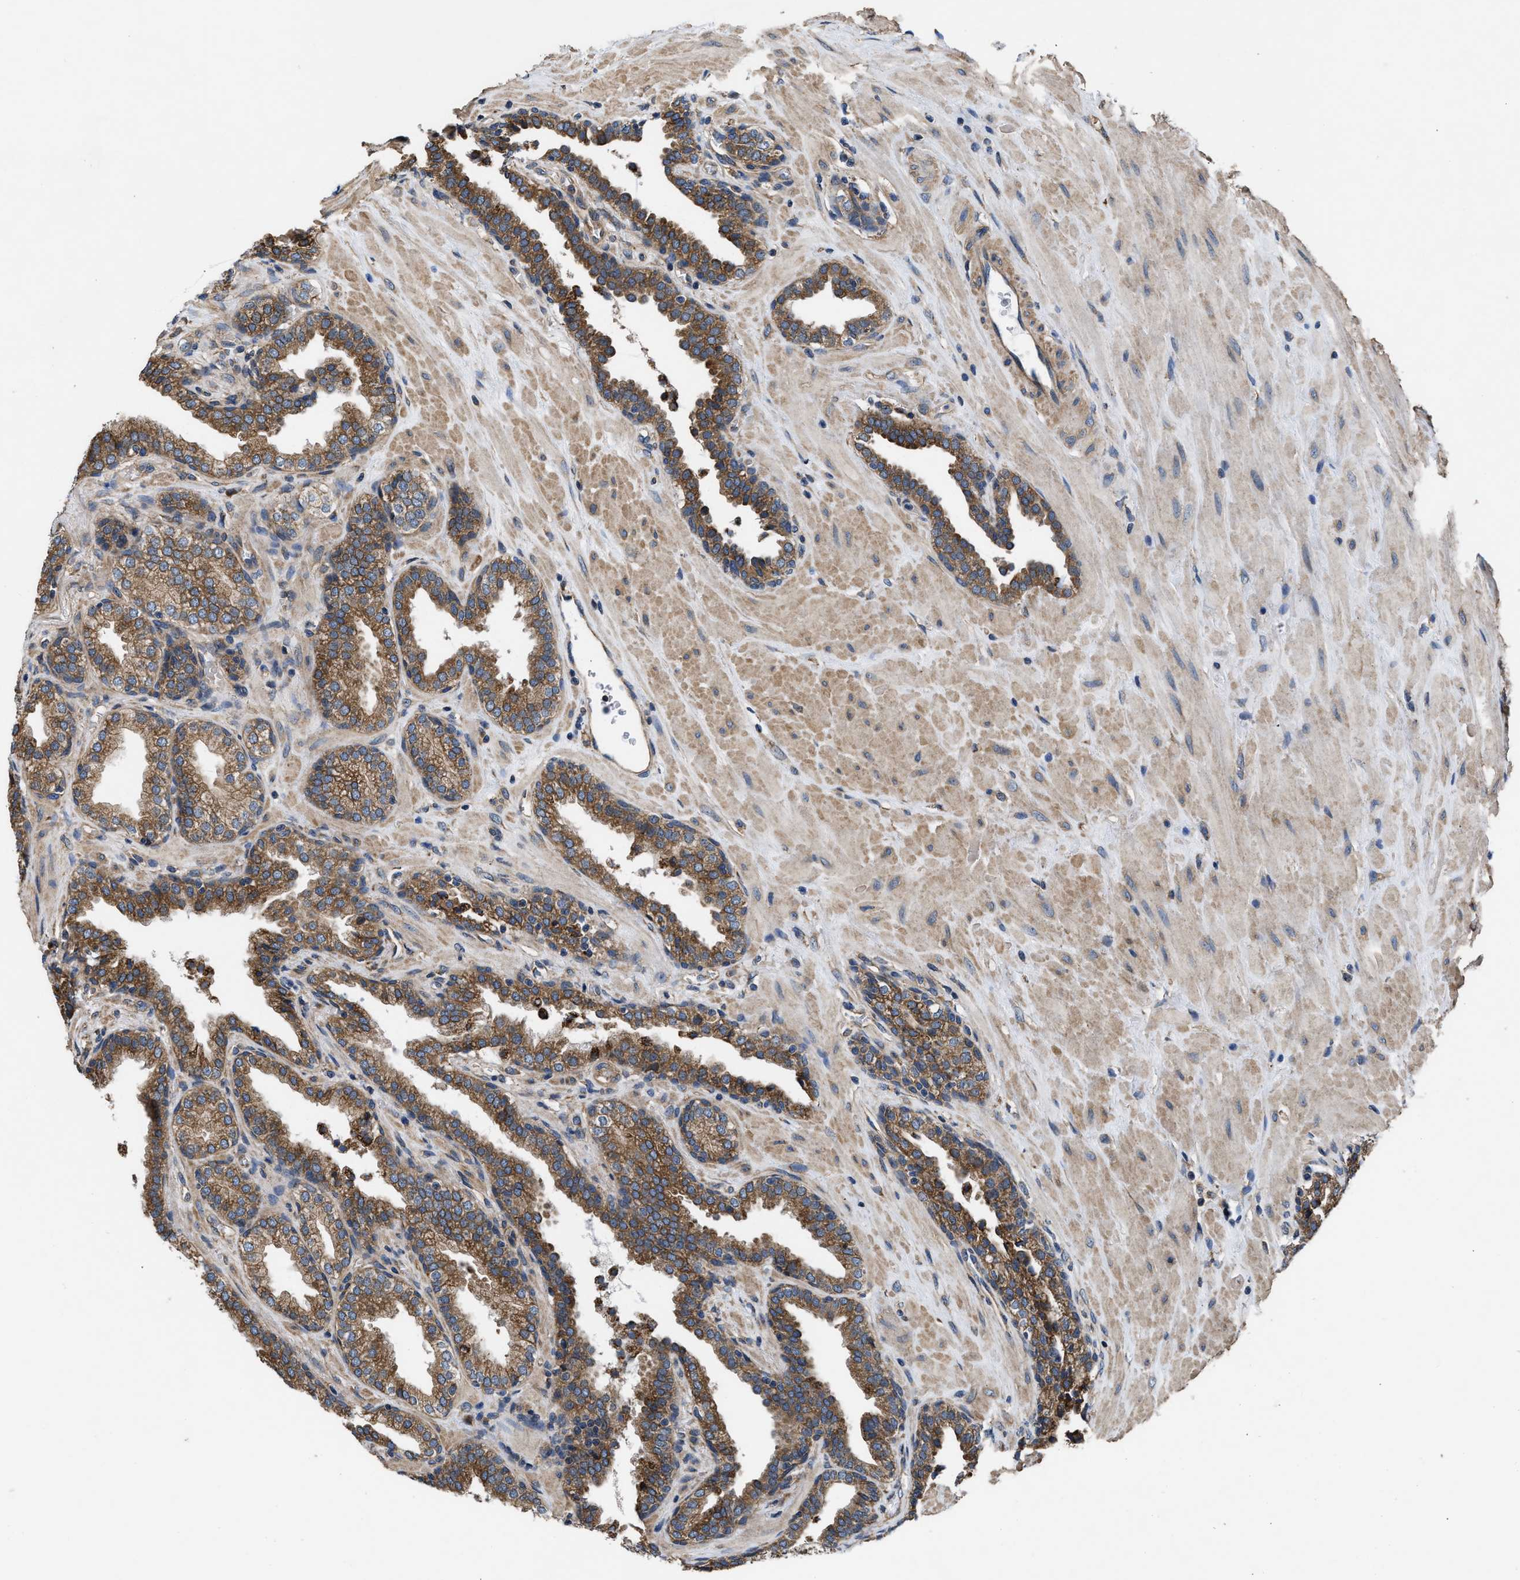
{"staining": {"intensity": "moderate", "quantity": ">75%", "location": "cytoplasmic/membranous"}, "tissue": "prostate", "cell_type": "Glandular cells", "image_type": "normal", "snomed": [{"axis": "morphology", "description": "Normal tissue, NOS"}, {"axis": "topography", "description": "Prostate"}], "caption": "A medium amount of moderate cytoplasmic/membranous positivity is identified in approximately >75% of glandular cells in unremarkable prostate.", "gene": "CEP128", "patient": {"sex": "male", "age": 51}}